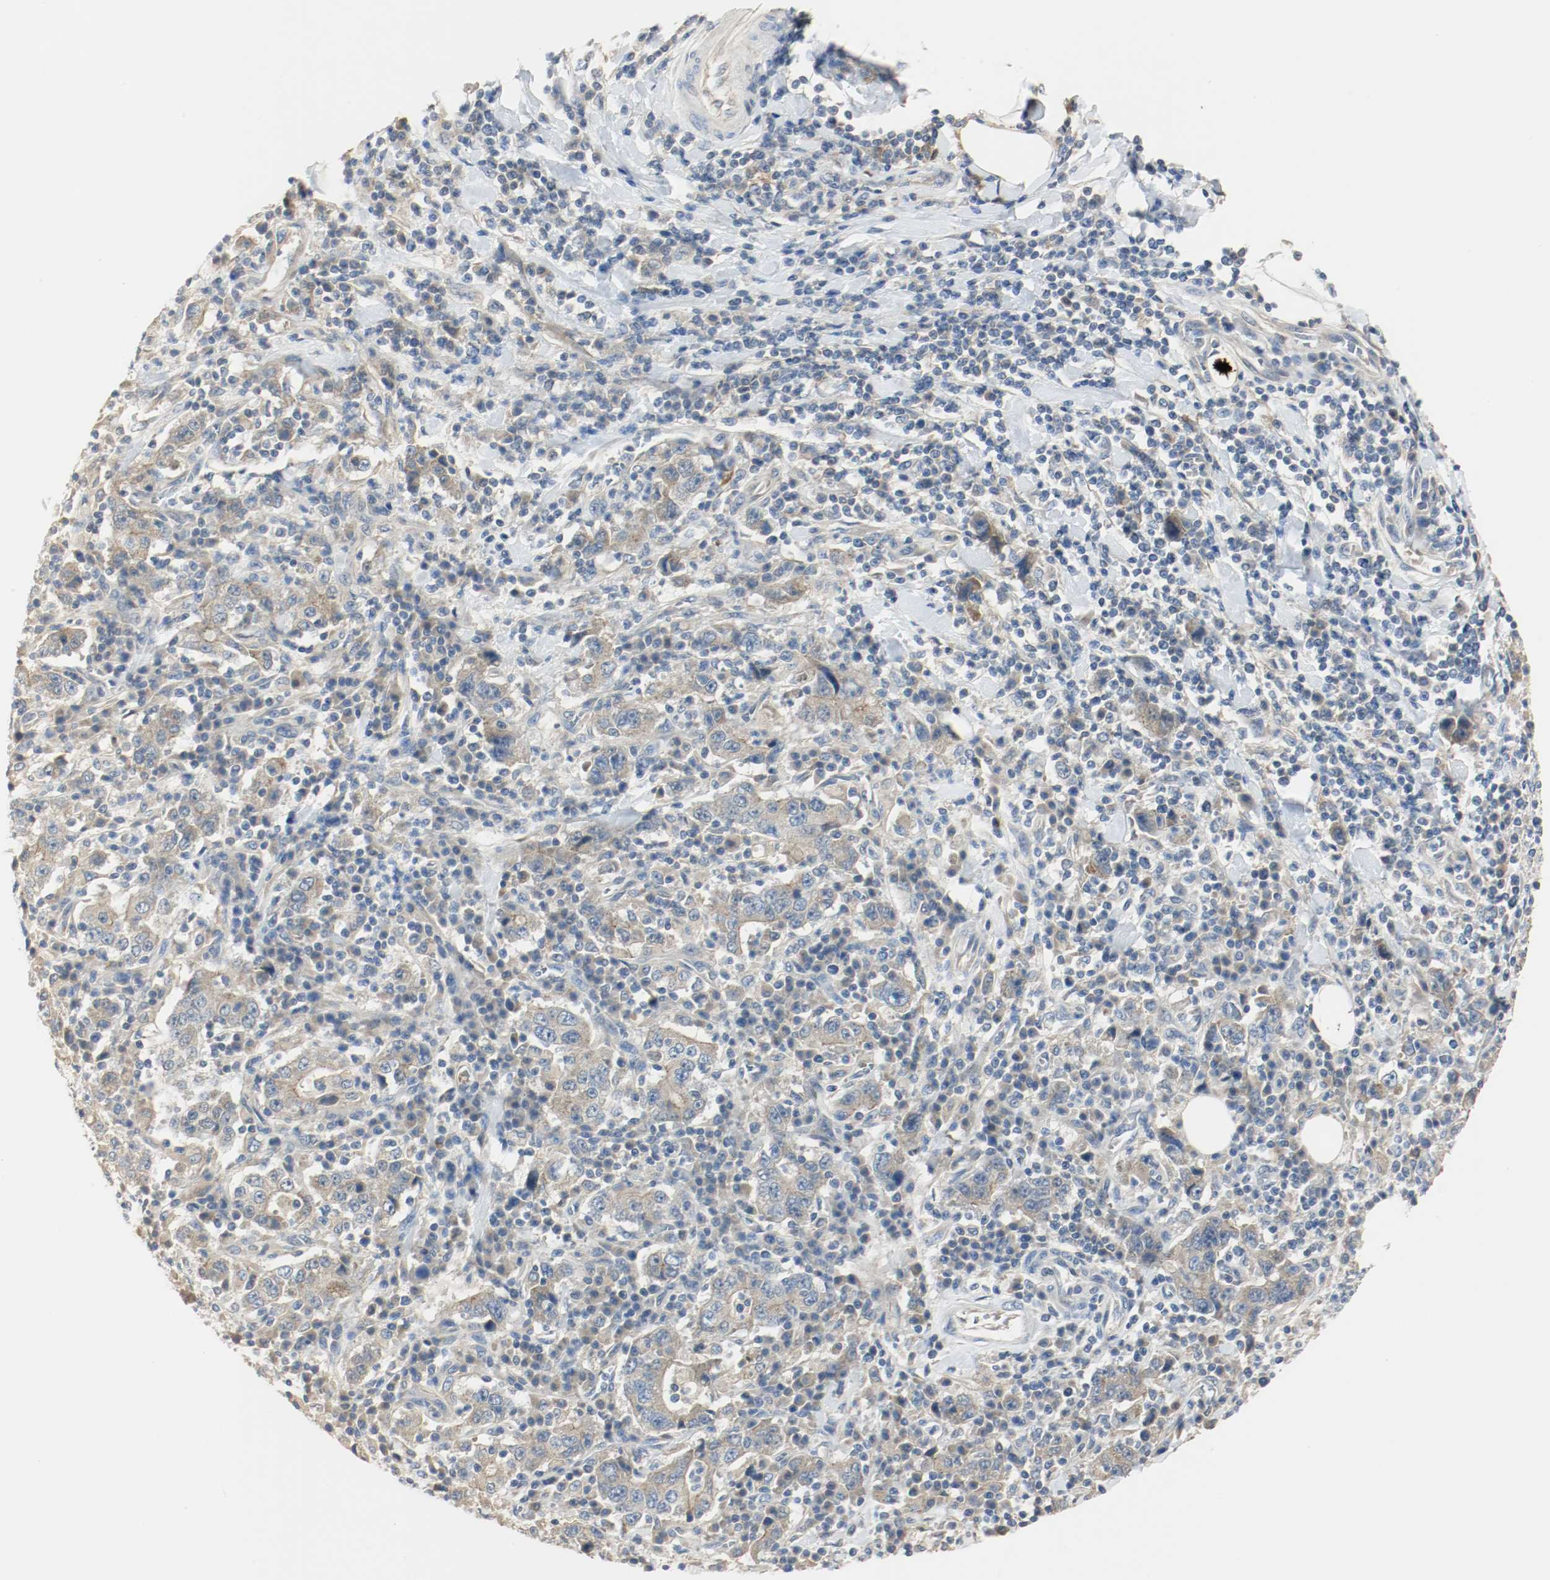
{"staining": {"intensity": "weak", "quantity": ">75%", "location": "cytoplasmic/membranous"}, "tissue": "stomach cancer", "cell_type": "Tumor cells", "image_type": "cancer", "snomed": [{"axis": "morphology", "description": "Normal tissue, NOS"}, {"axis": "morphology", "description": "Adenocarcinoma, NOS"}, {"axis": "topography", "description": "Stomach, upper"}, {"axis": "topography", "description": "Stomach"}], "caption": "IHC of human stomach cancer (adenocarcinoma) shows low levels of weak cytoplasmic/membranous staining in approximately >75% of tumor cells.", "gene": "MELTF", "patient": {"sex": "male", "age": 59}}